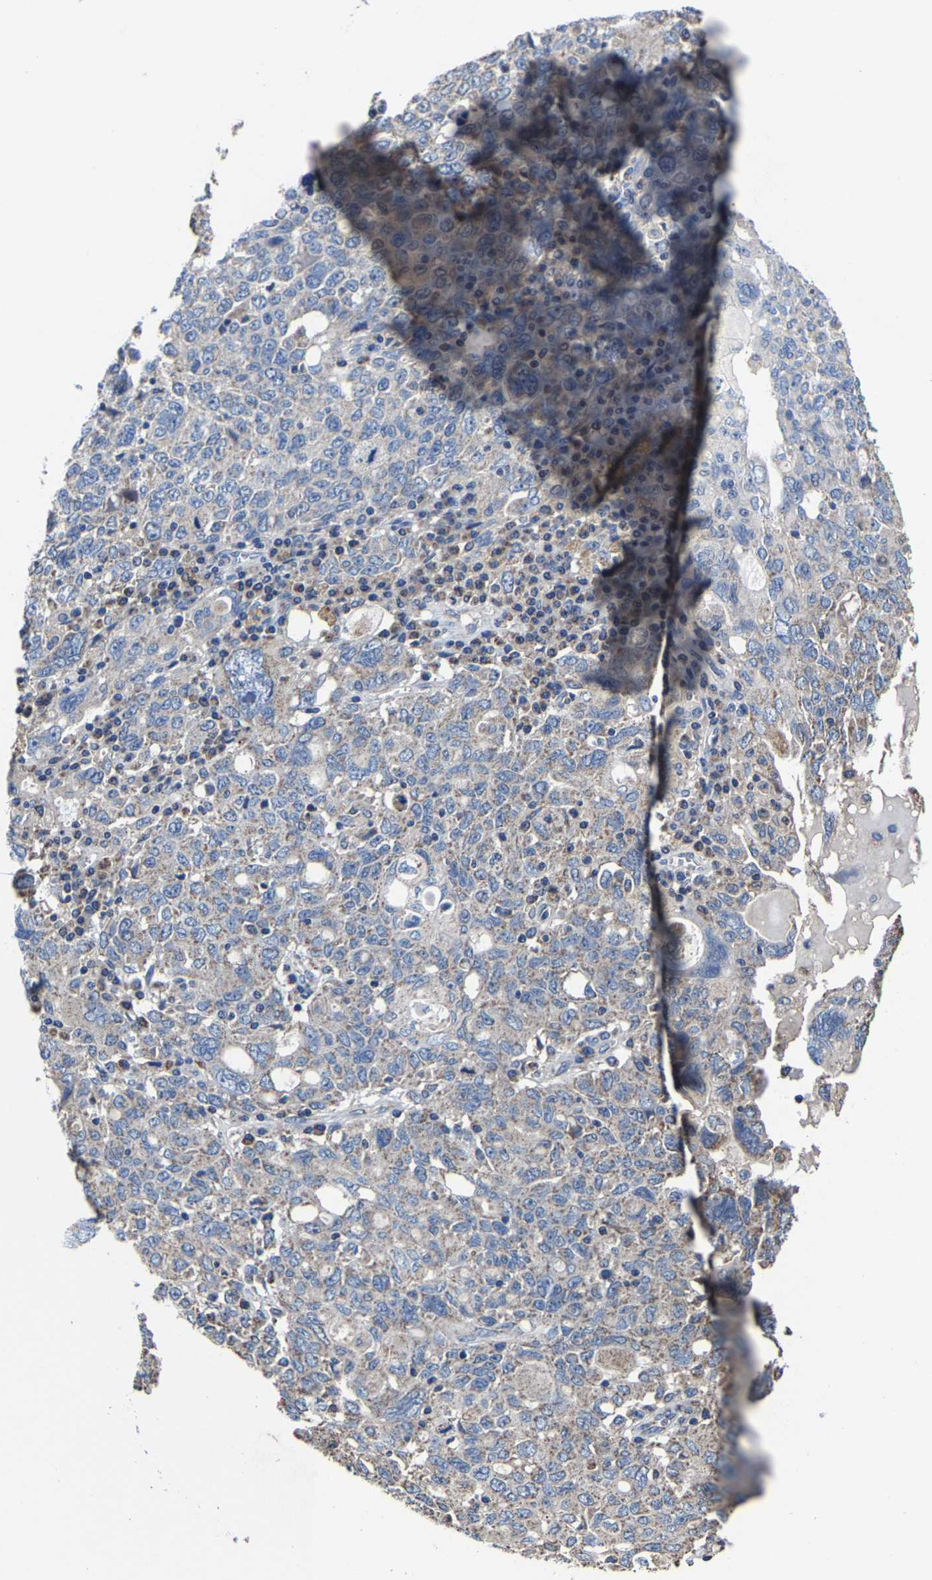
{"staining": {"intensity": "weak", "quantity": "<25%", "location": "cytoplasmic/membranous"}, "tissue": "ovarian cancer", "cell_type": "Tumor cells", "image_type": "cancer", "snomed": [{"axis": "morphology", "description": "Carcinoma, endometroid"}, {"axis": "topography", "description": "Ovary"}], "caption": "Immunohistochemical staining of human ovarian cancer shows no significant expression in tumor cells.", "gene": "ZCCHC7", "patient": {"sex": "female", "age": 62}}